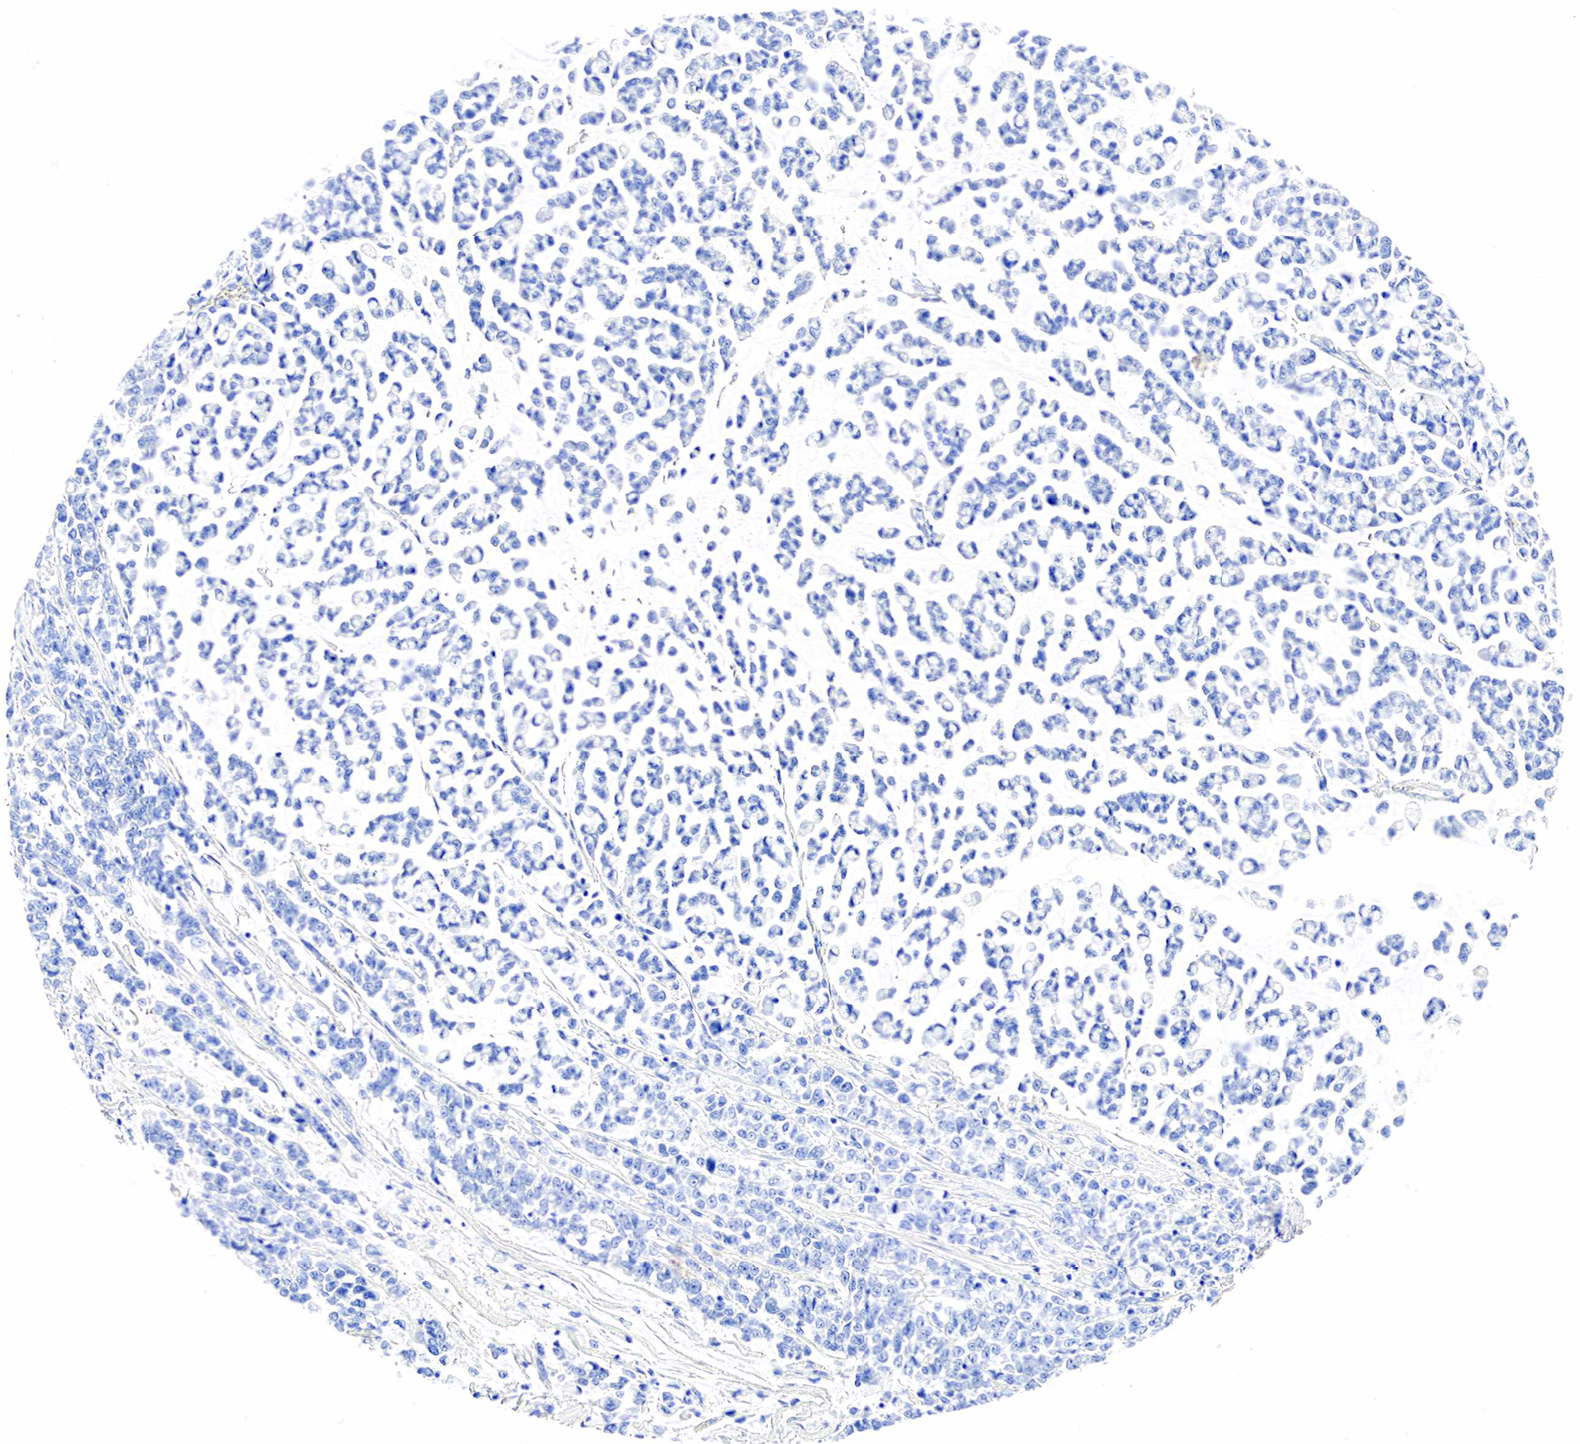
{"staining": {"intensity": "negative", "quantity": "none", "location": "none"}, "tissue": "liver cancer", "cell_type": "Tumor cells", "image_type": "cancer", "snomed": [{"axis": "morphology", "description": "Carcinoma, metastatic, NOS"}, {"axis": "topography", "description": "Liver"}], "caption": "Immunohistochemistry (IHC) micrograph of liver cancer (metastatic carcinoma) stained for a protein (brown), which demonstrates no positivity in tumor cells.", "gene": "CHGA", "patient": {"sex": "female", "age": 58}}